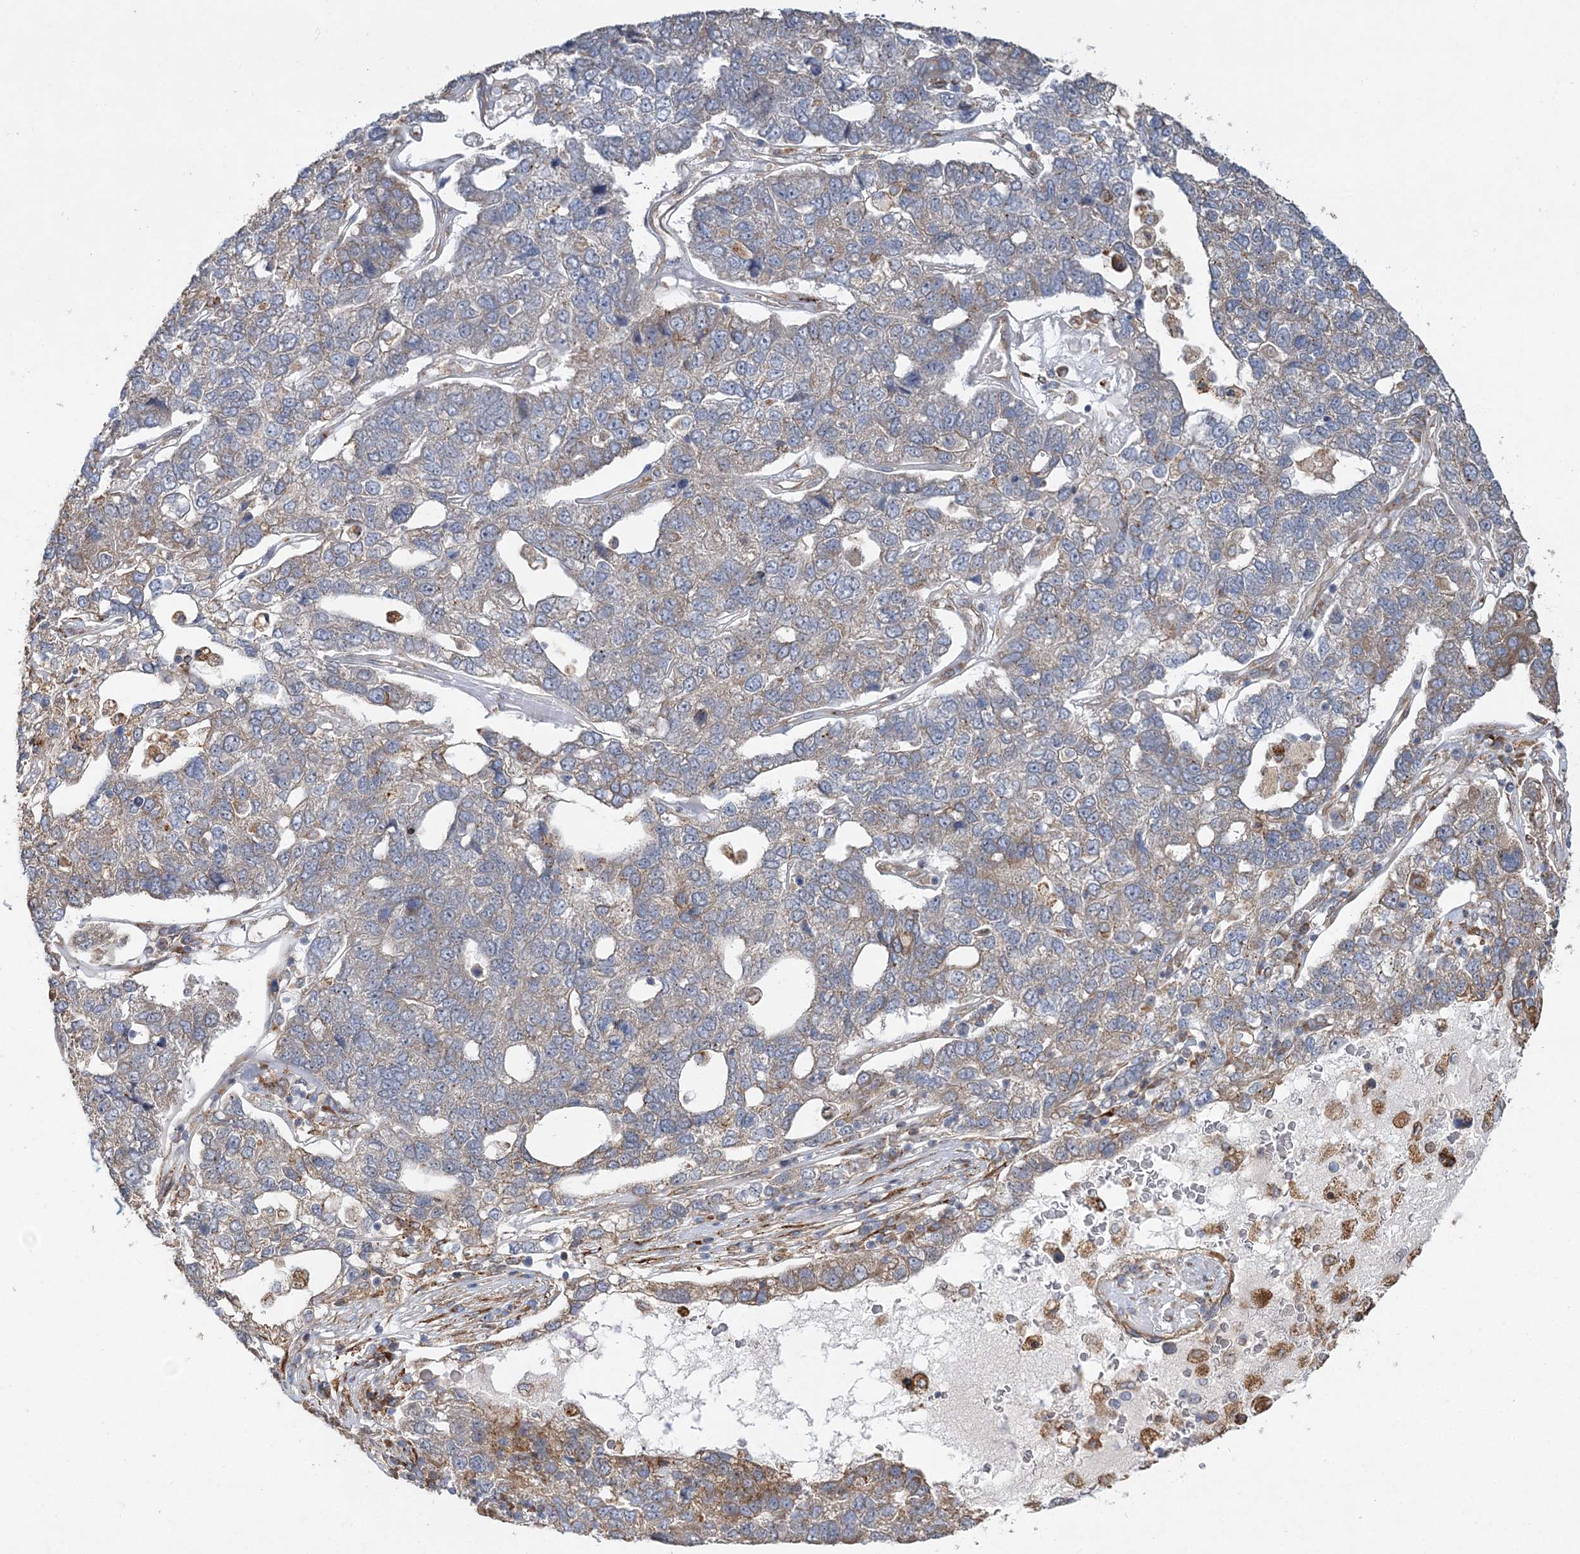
{"staining": {"intensity": "negative", "quantity": "none", "location": "none"}, "tissue": "pancreatic cancer", "cell_type": "Tumor cells", "image_type": "cancer", "snomed": [{"axis": "morphology", "description": "Adenocarcinoma, NOS"}, {"axis": "topography", "description": "Pancreas"}], "caption": "An image of human adenocarcinoma (pancreatic) is negative for staining in tumor cells. Brightfield microscopy of IHC stained with DAB (brown) and hematoxylin (blue), captured at high magnification.", "gene": "ZFYVE16", "patient": {"sex": "female", "age": 61}}